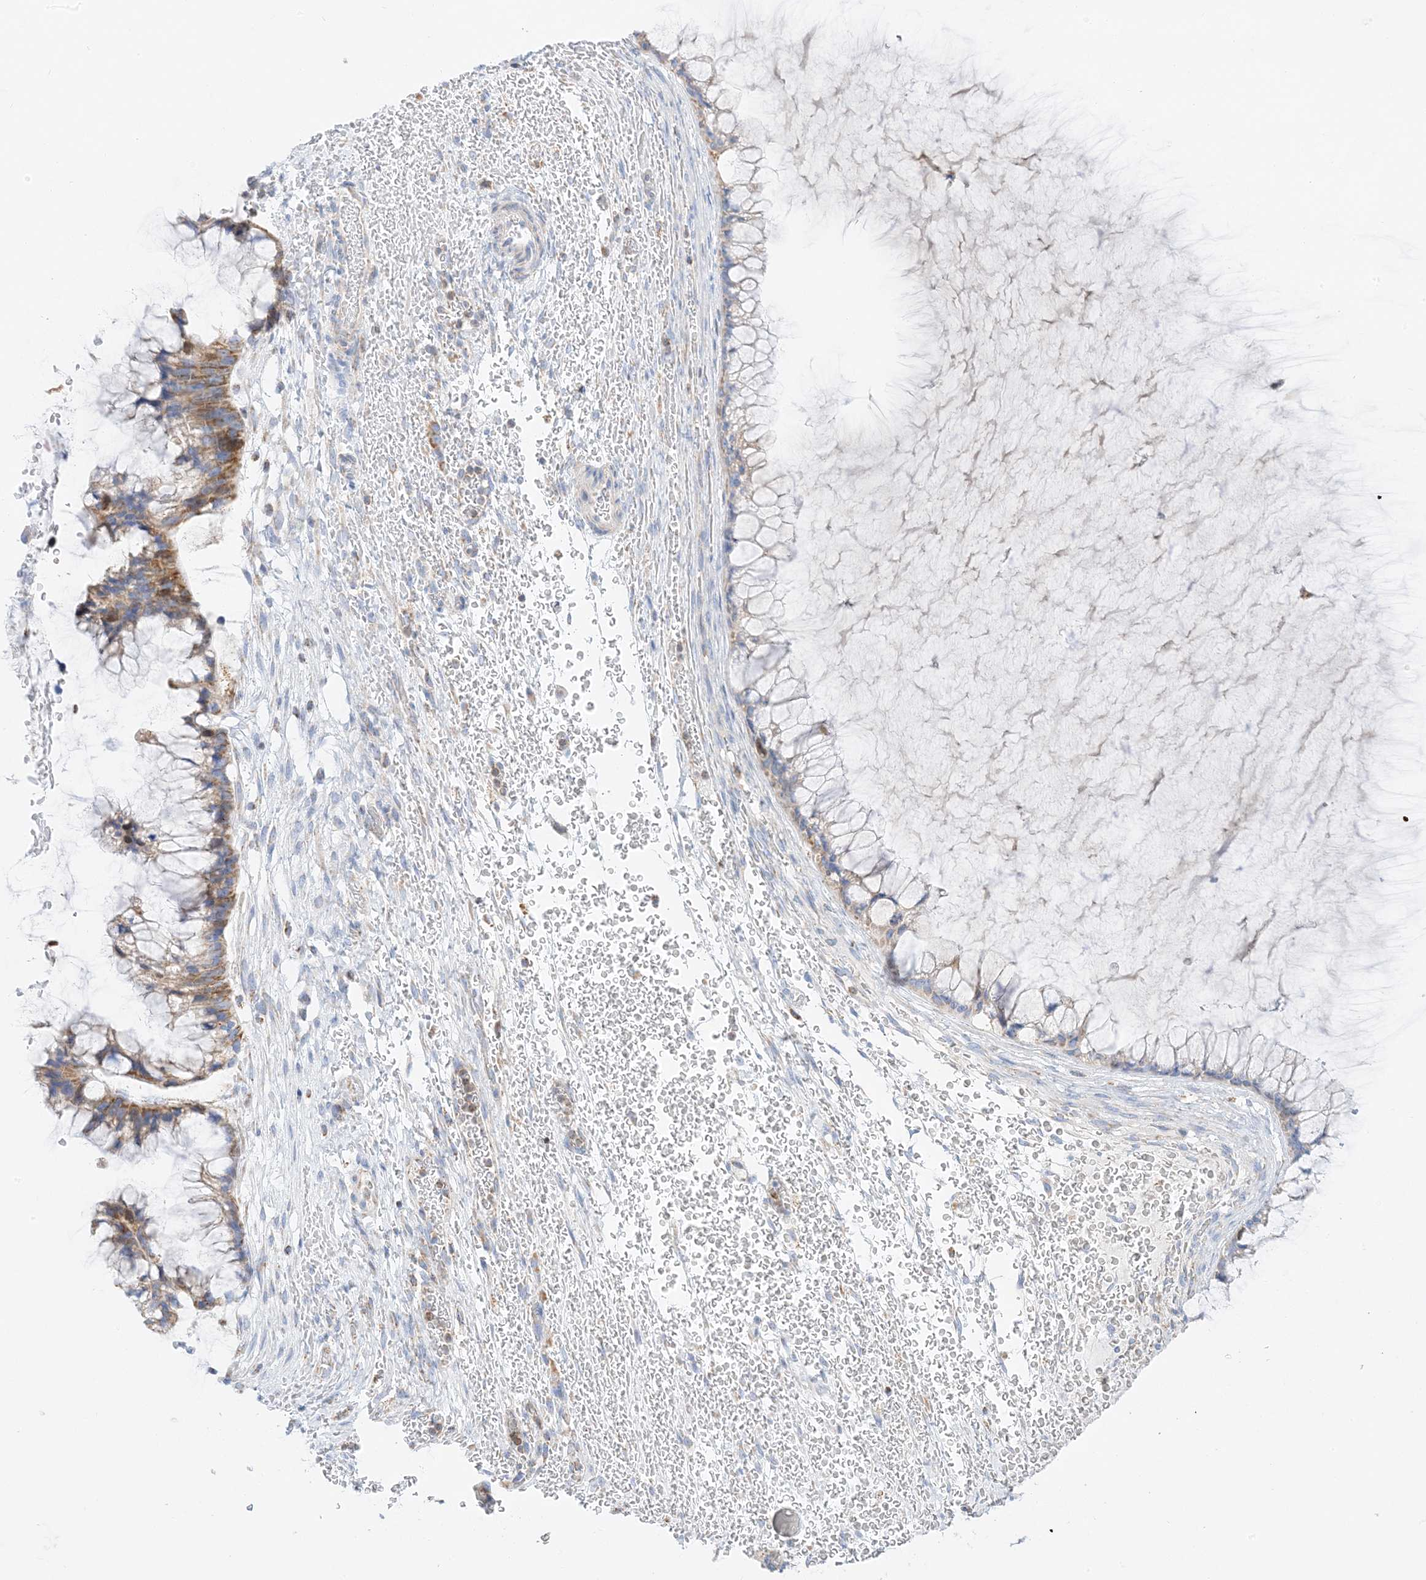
{"staining": {"intensity": "moderate", "quantity": "25%-75%", "location": "cytoplasmic/membranous"}, "tissue": "ovarian cancer", "cell_type": "Tumor cells", "image_type": "cancer", "snomed": [{"axis": "morphology", "description": "Cystadenocarcinoma, mucinous, NOS"}, {"axis": "topography", "description": "Ovary"}], "caption": "There is medium levels of moderate cytoplasmic/membranous positivity in tumor cells of ovarian cancer, as demonstrated by immunohistochemical staining (brown color).", "gene": "CAPN13", "patient": {"sex": "female", "age": 37}}